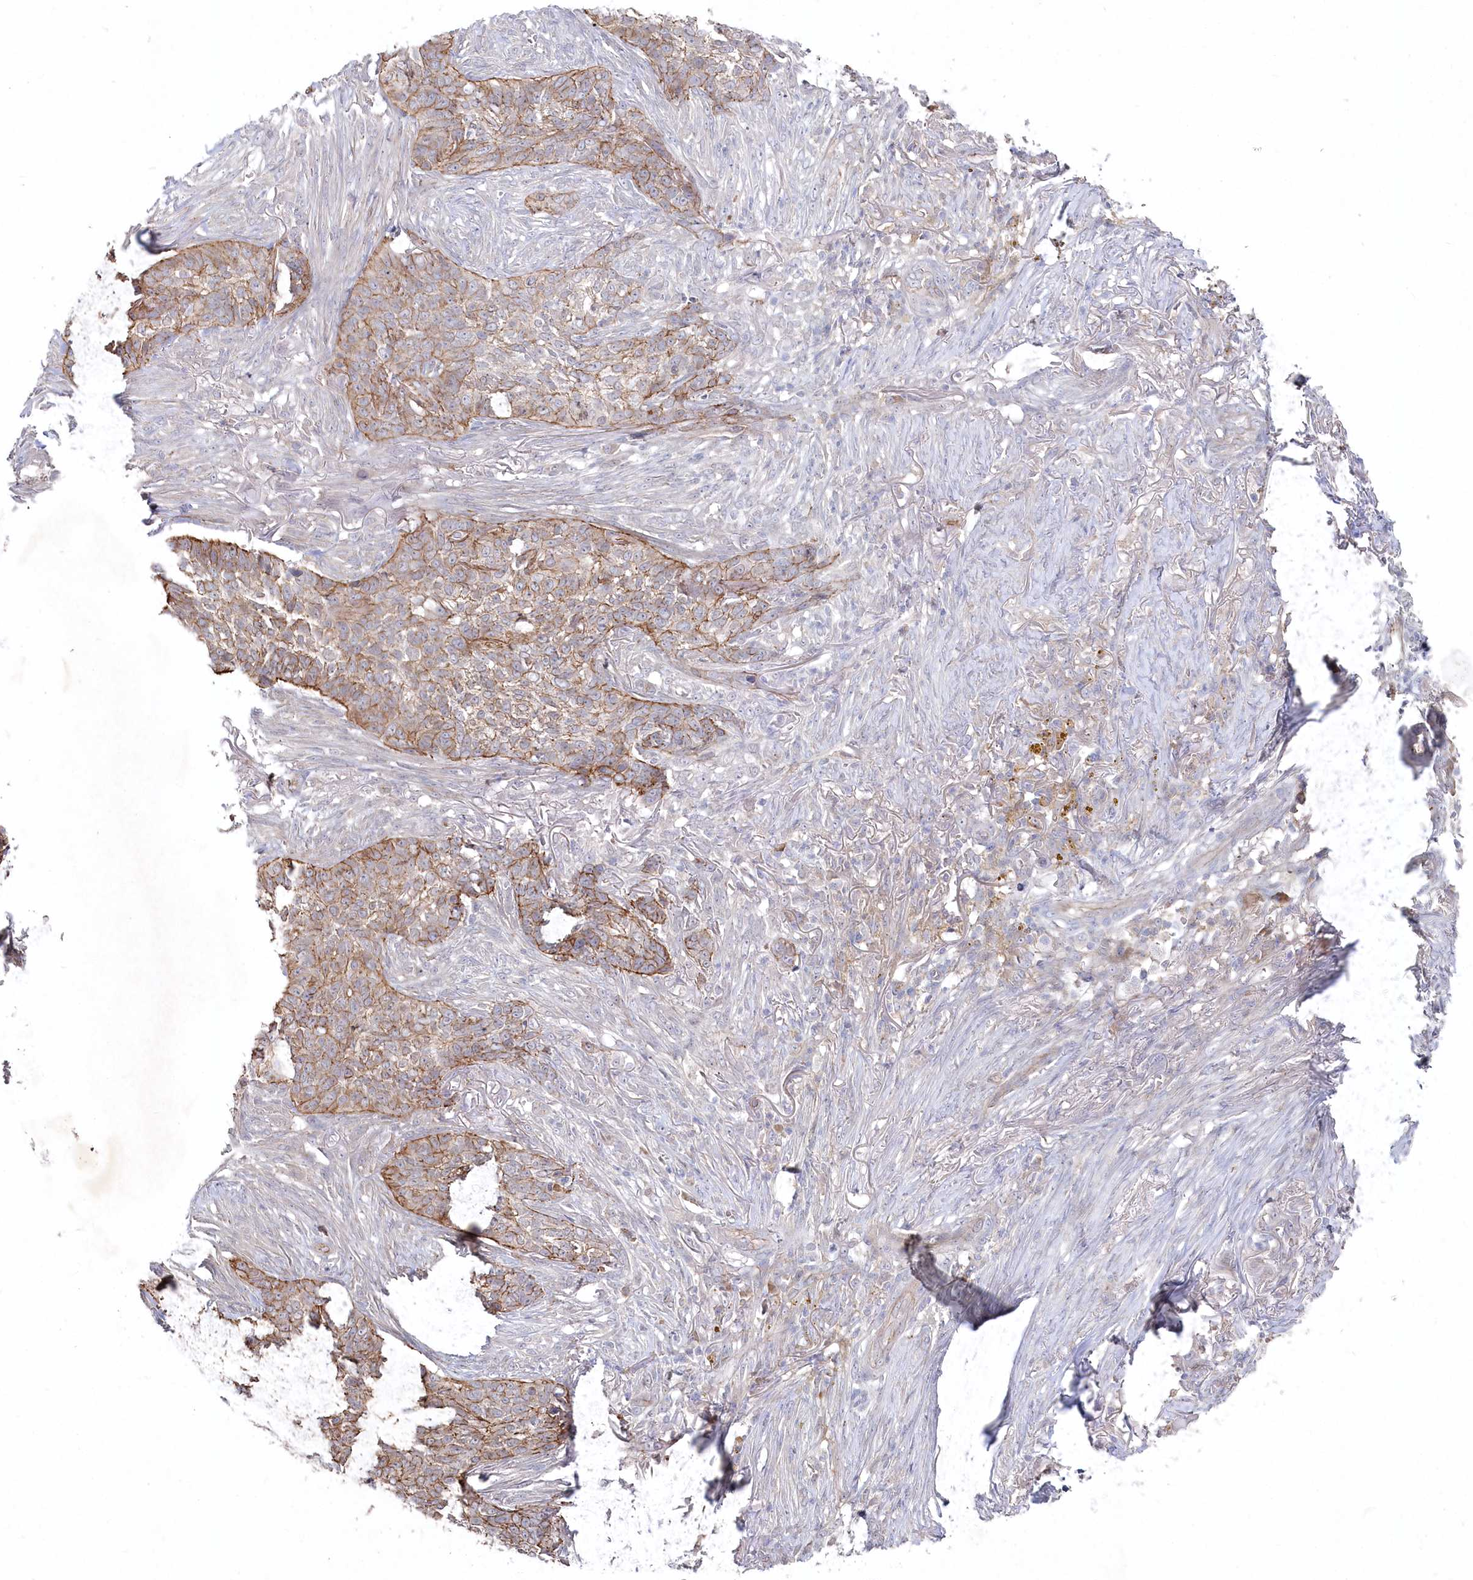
{"staining": {"intensity": "moderate", "quantity": ">75%", "location": "cytoplasmic/membranous"}, "tissue": "skin cancer", "cell_type": "Tumor cells", "image_type": "cancer", "snomed": [{"axis": "morphology", "description": "Basal cell carcinoma"}, {"axis": "topography", "description": "Skin"}], "caption": "Protein staining of skin basal cell carcinoma tissue reveals moderate cytoplasmic/membranous staining in about >75% of tumor cells.", "gene": "TGFBRAP1", "patient": {"sex": "male", "age": 85}}